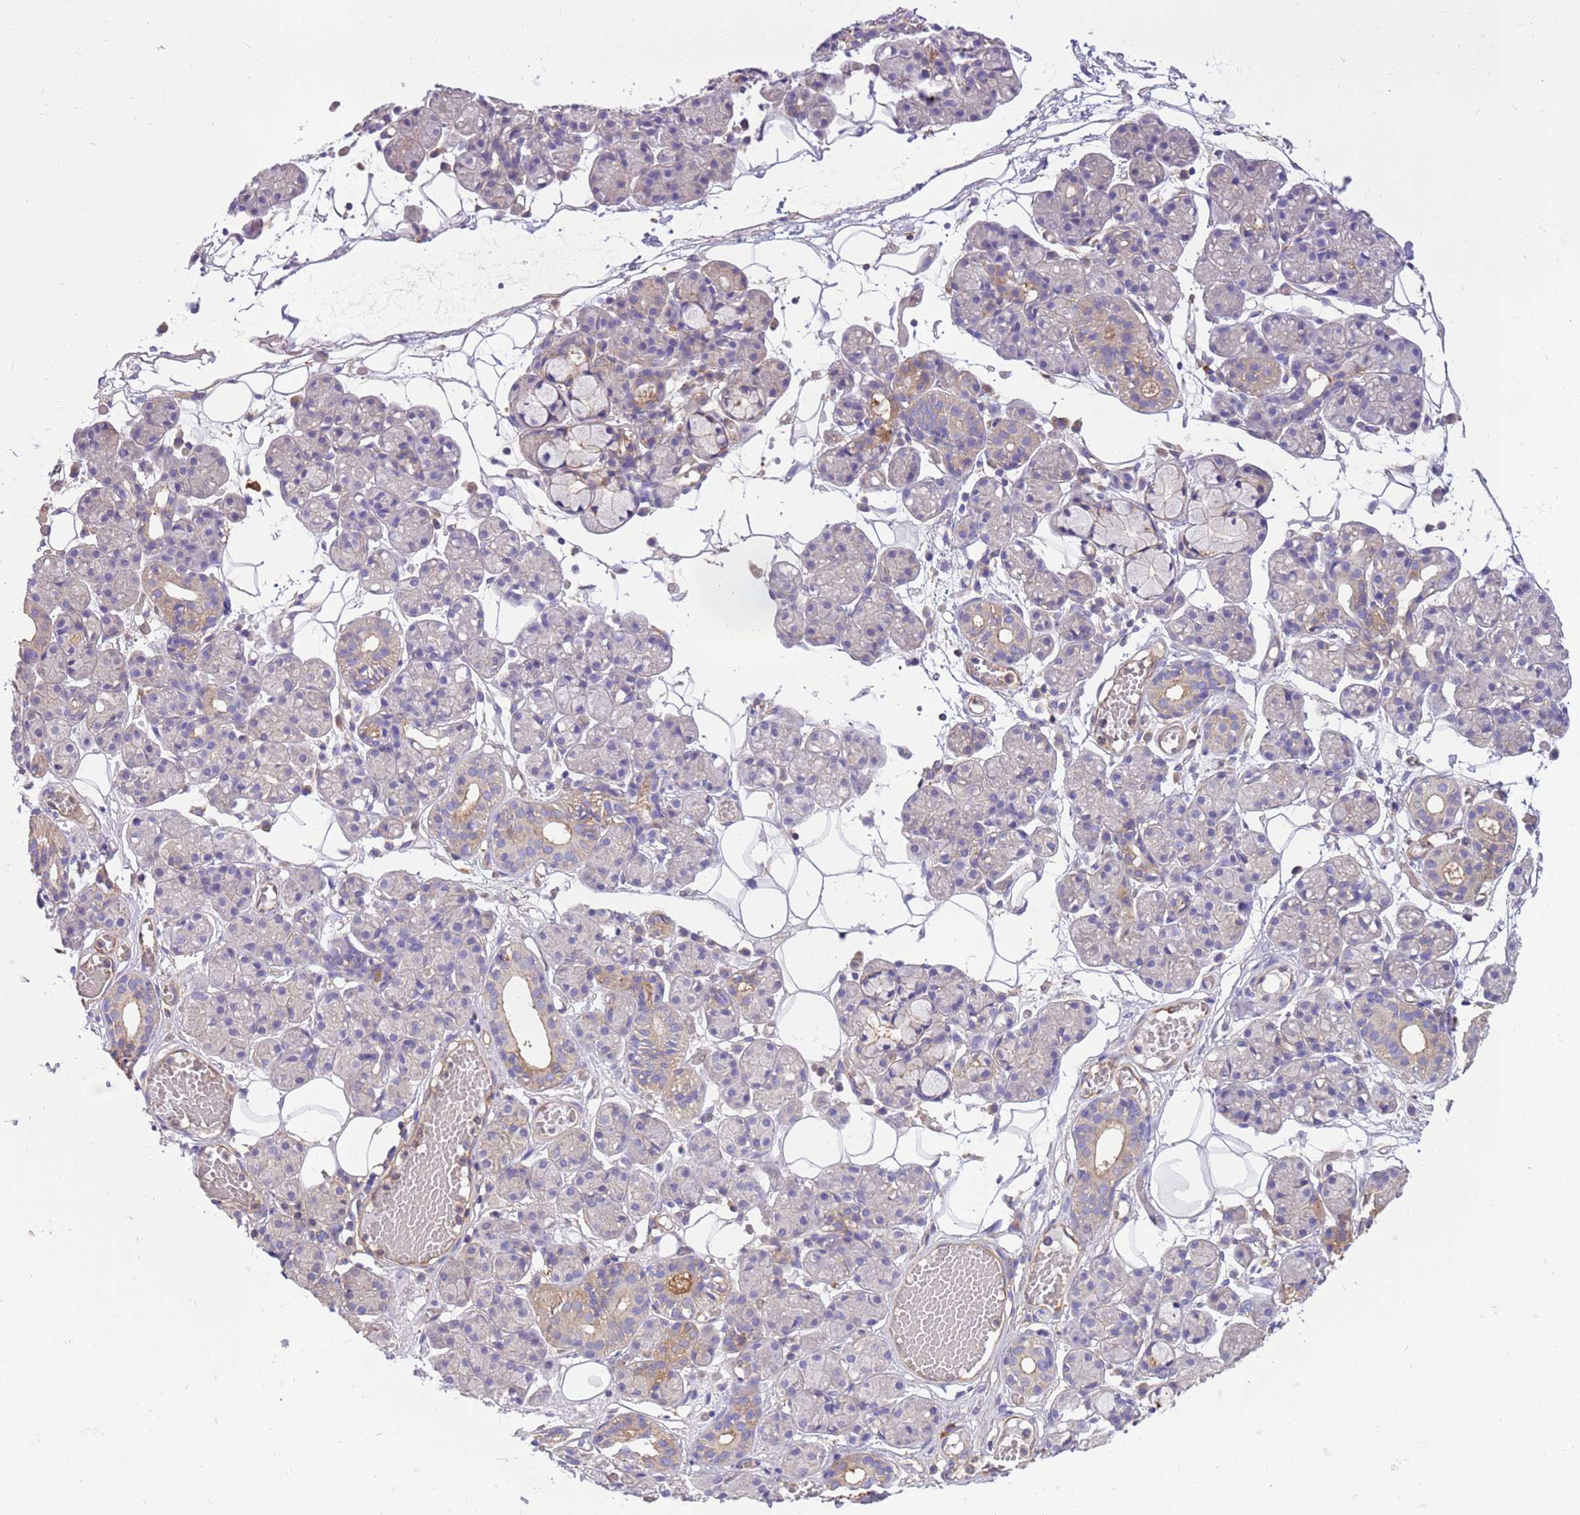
{"staining": {"intensity": "moderate", "quantity": "<25%", "location": "cytoplasmic/membranous"}, "tissue": "salivary gland", "cell_type": "Glandular cells", "image_type": "normal", "snomed": [{"axis": "morphology", "description": "Normal tissue, NOS"}, {"axis": "topography", "description": "Salivary gland"}], "caption": "Protein staining by IHC reveals moderate cytoplasmic/membranous staining in approximately <25% of glandular cells in benign salivary gland.", "gene": "NAALADL1", "patient": {"sex": "male", "age": 63}}